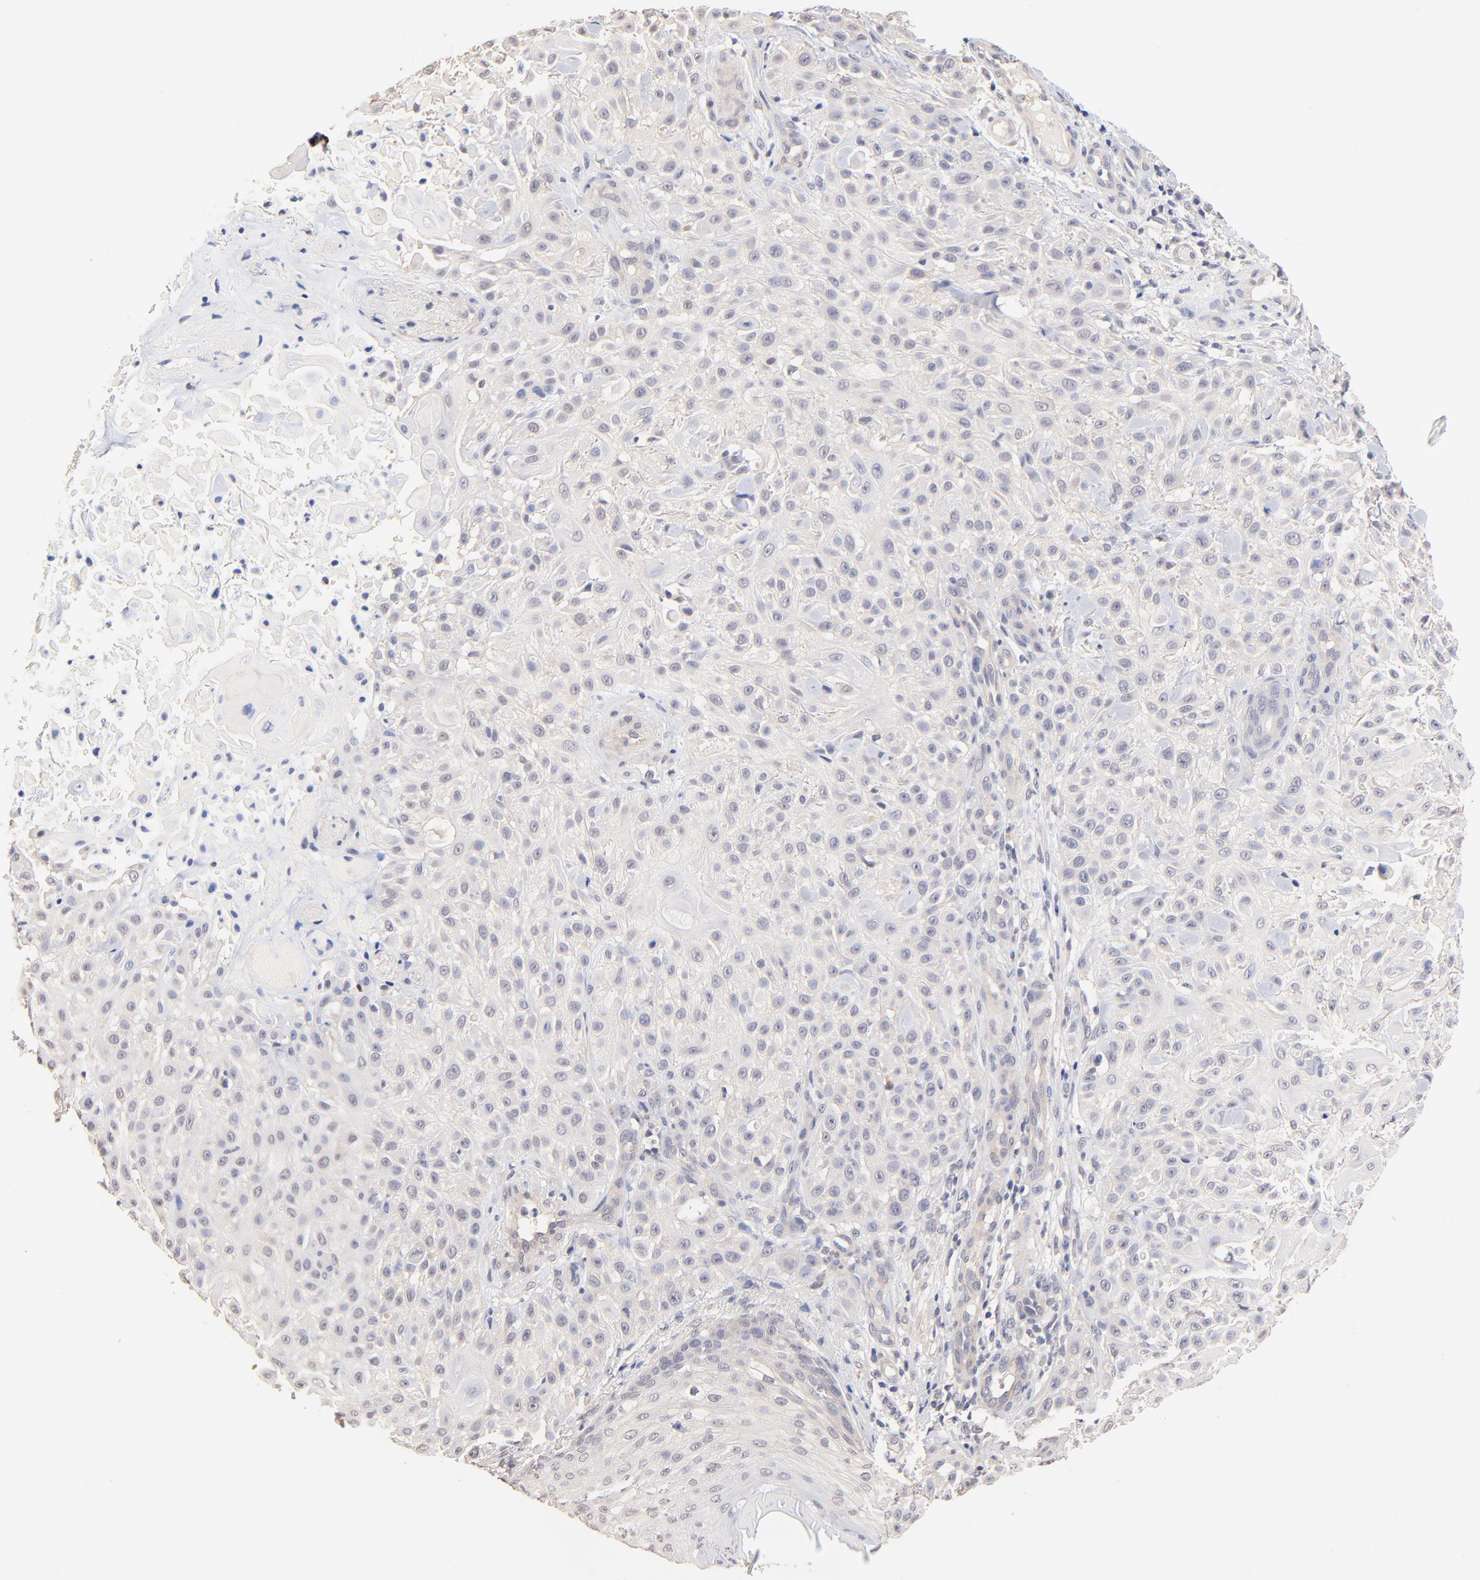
{"staining": {"intensity": "negative", "quantity": "none", "location": "none"}, "tissue": "skin cancer", "cell_type": "Tumor cells", "image_type": "cancer", "snomed": [{"axis": "morphology", "description": "Squamous cell carcinoma, NOS"}, {"axis": "topography", "description": "Skin"}], "caption": "Immunohistochemistry (IHC) of skin squamous cell carcinoma reveals no expression in tumor cells.", "gene": "RIBC2", "patient": {"sex": "female", "age": 42}}